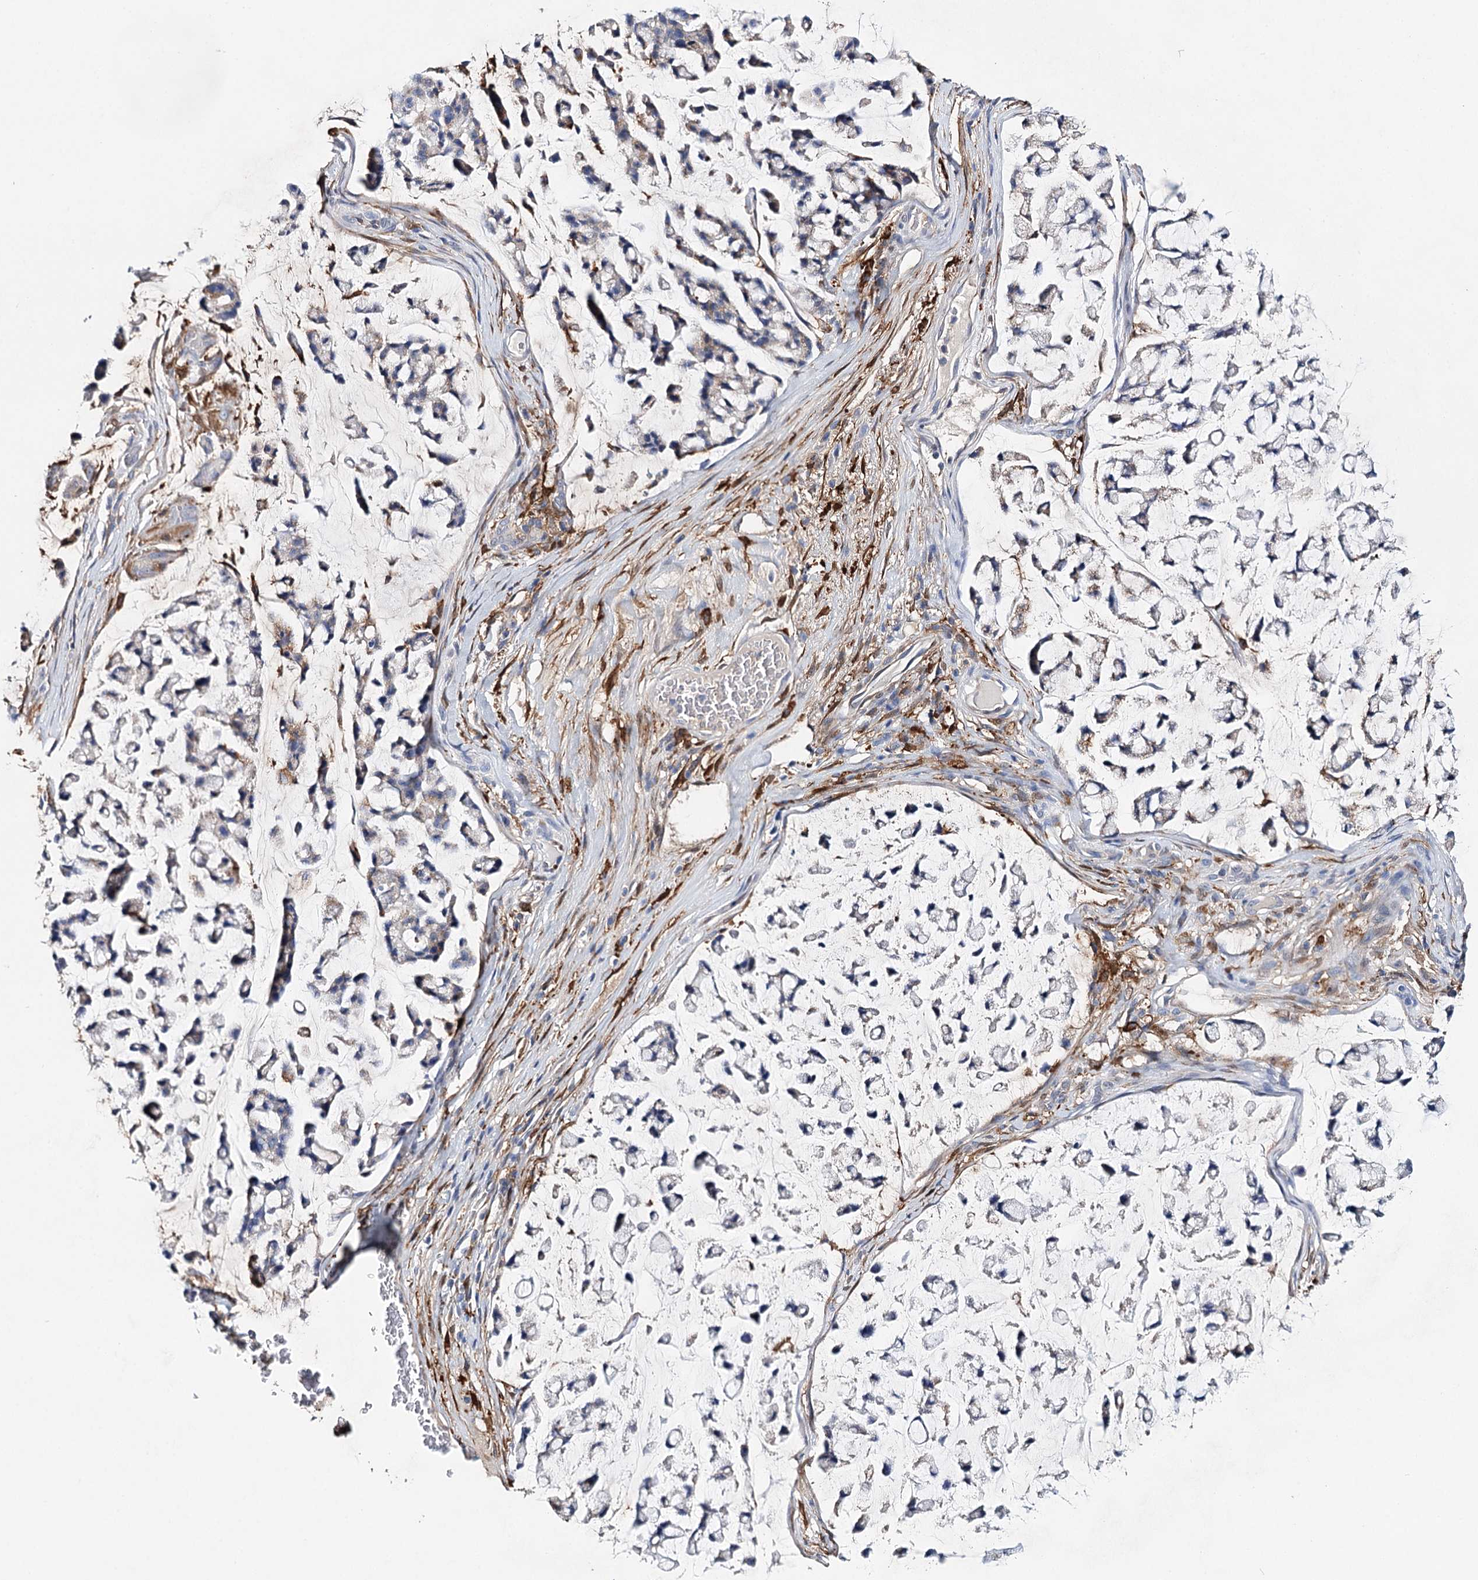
{"staining": {"intensity": "negative", "quantity": "none", "location": "none"}, "tissue": "stomach cancer", "cell_type": "Tumor cells", "image_type": "cancer", "snomed": [{"axis": "morphology", "description": "Adenocarcinoma, NOS"}, {"axis": "topography", "description": "Stomach, lower"}], "caption": "This is an immunohistochemistry micrograph of stomach cancer (adenocarcinoma). There is no staining in tumor cells.", "gene": "CFAP46", "patient": {"sex": "male", "age": 67}}